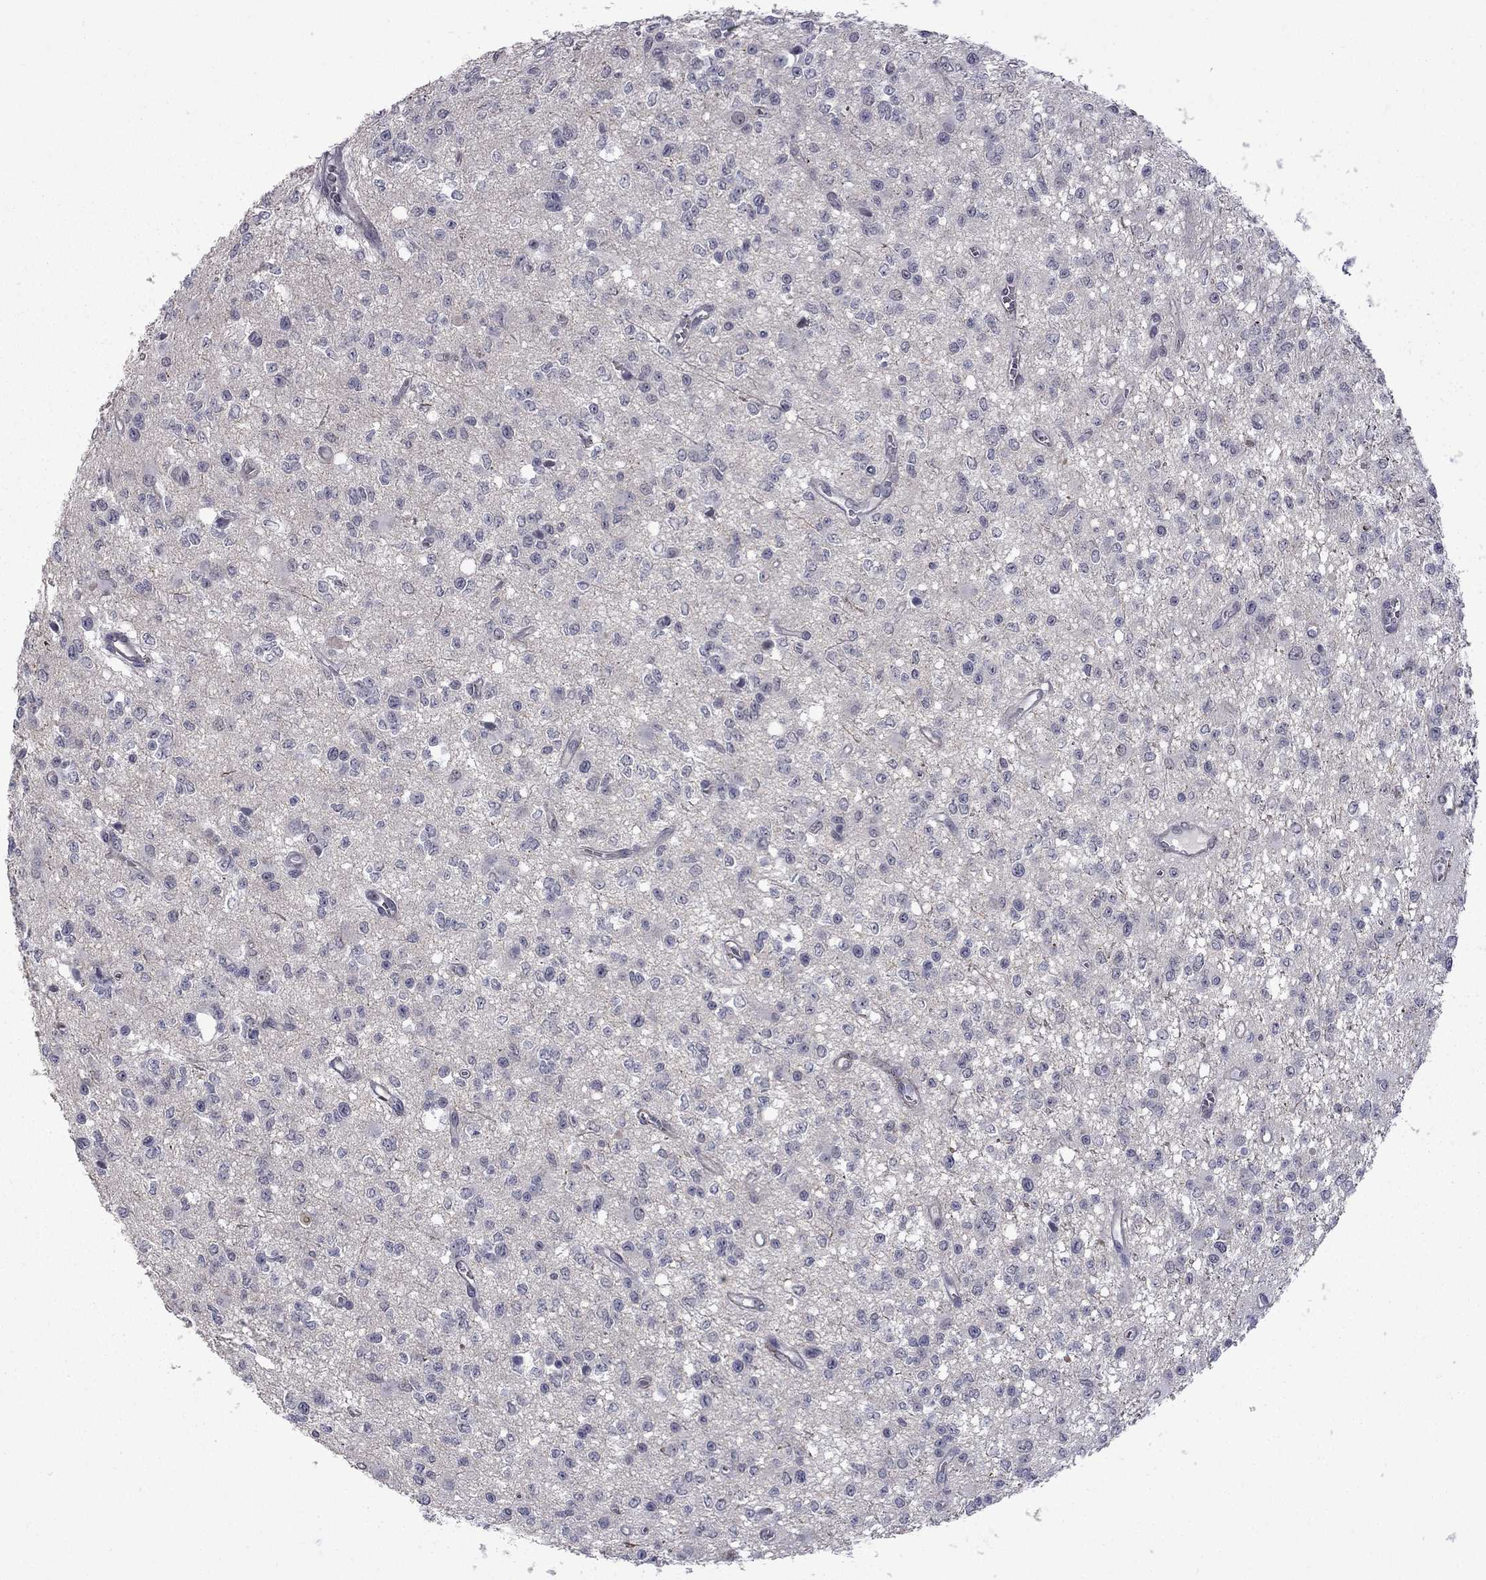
{"staining": {"intensity": "negative", "quantity": "none", "location": "none"}, "tissue": "glioma", "cell_type": "Tumor cells", "image_type": "cancer", "snomed": [{"axis": "morphology", "description": "Glioma, malignant, Low grade"}, {"axis": "topography", "description": "Brain"}], "caption": "There is no significant staining in tumor cells of glioma. (DAB (3,3'-diaminobenzidine) immunohistochemistry (IHC) visualized using brightfield microscopy, high magnification).", "gene": "GSG1L", "patient": {"sex": "female", "age": 45}}